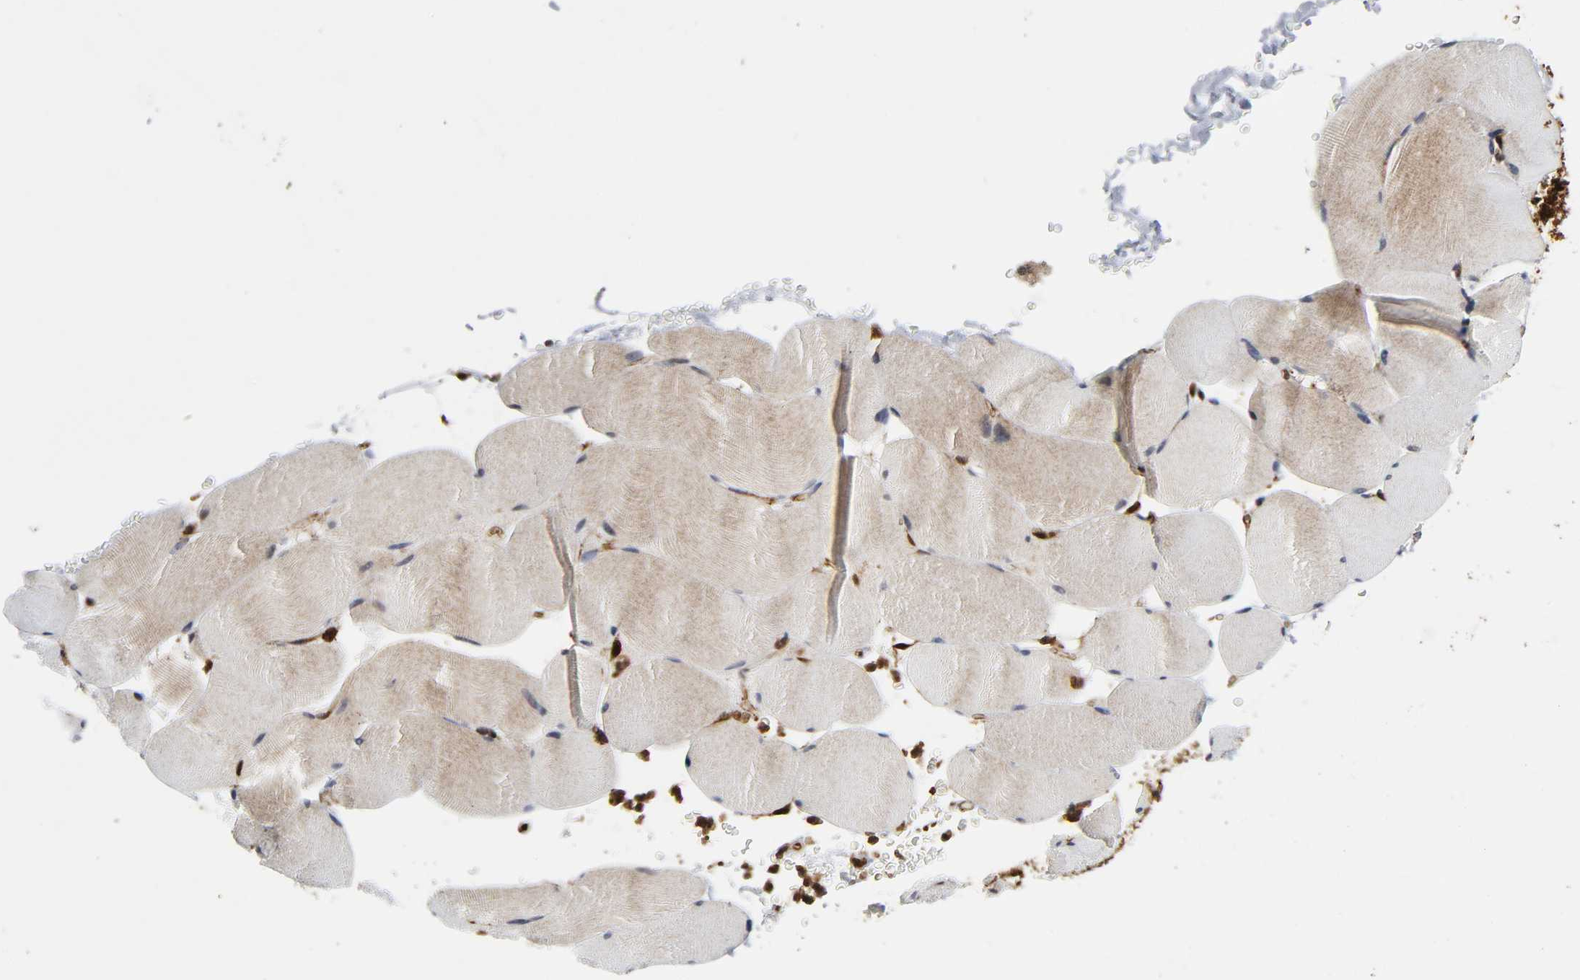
{"staining": {"intensity": "weak", "quantity": ">75%", "location": "cytoplasmic/membranous"}, "tissue": "skeletal muscle", "cell_type": "Myocytes", "image_type": "normal", "snomed": [{"axis": "morphology", "description": "Normal tissue, NOS"}, {"axis": "topography", "description": "Skeletal muscle"}], "caption": "Immunohistochemistry (IHC) of unremarkable human skeletal muscle displays low levels of weak cytoplasmic/membranous expression in about >75% of myocytes. The staining is performed using DAB (3,3'-diaminobenzidine) brown chromogen to label protein expression. The nuclei are counter-stained blue using hematoxylin.", "gene": "MAPK1", "patient": {"sex": "male", "age": 62}}